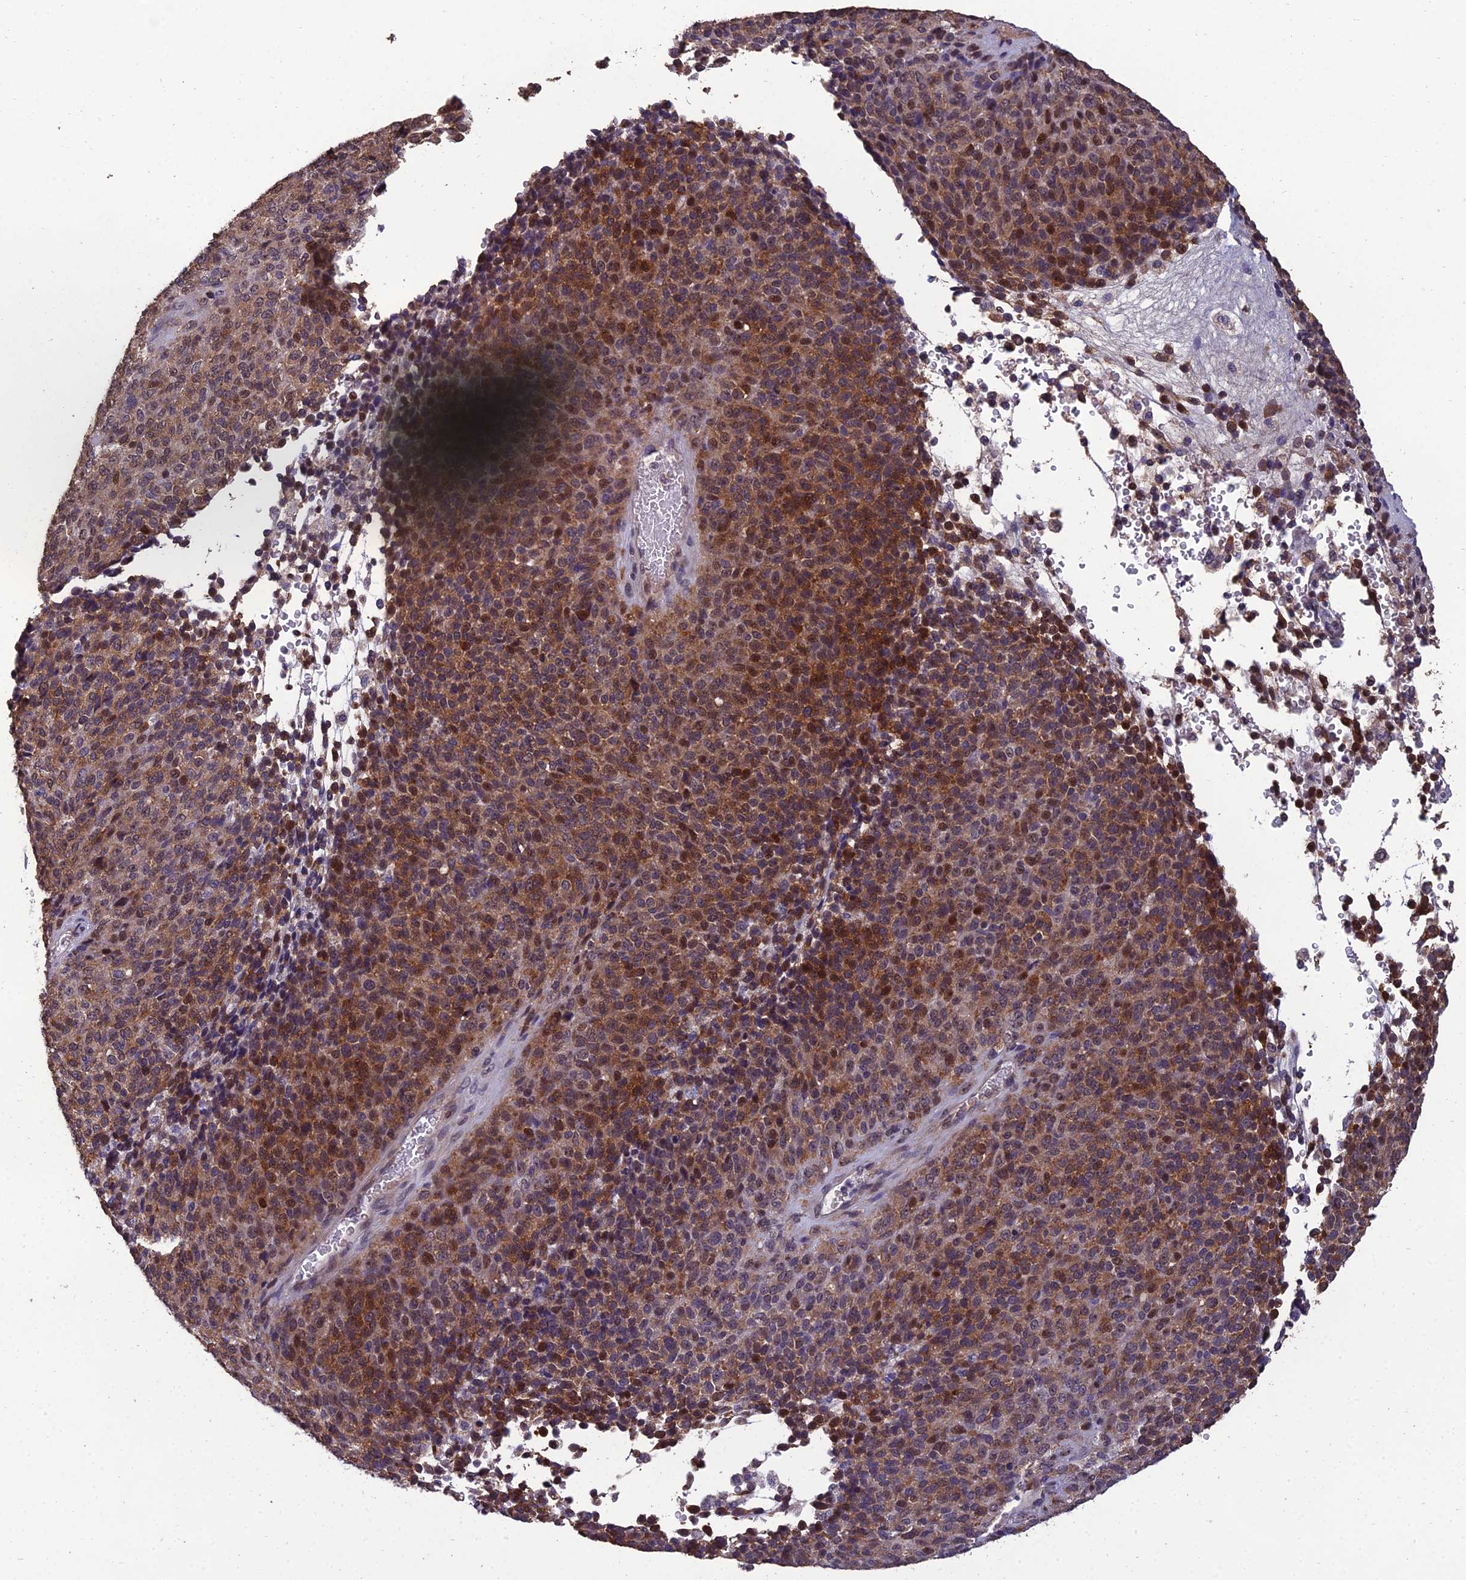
{"staining": {"intensity": "moderate", "quantity": ">75%", "location": "cytoplasmic/membranous,nuclear"}, "tissue": "melanoma", "cell_type": "Tumor cells", "image_type": "cancer", "snomed": [{"axis": "morphology", "description": "Malignant melanoma, Metastatic site"}, {"axis": "topography", "description": "Brain"}], "caption": "This is a photomicrograph of immunohistochemistry (IHC) staining of melanoma, which shows moderate expression in the cytoplasmic/membranous and nuclear of tumor cells.", "gene": "GRWD1", "patient": {"sex": "female", "age": 56}}